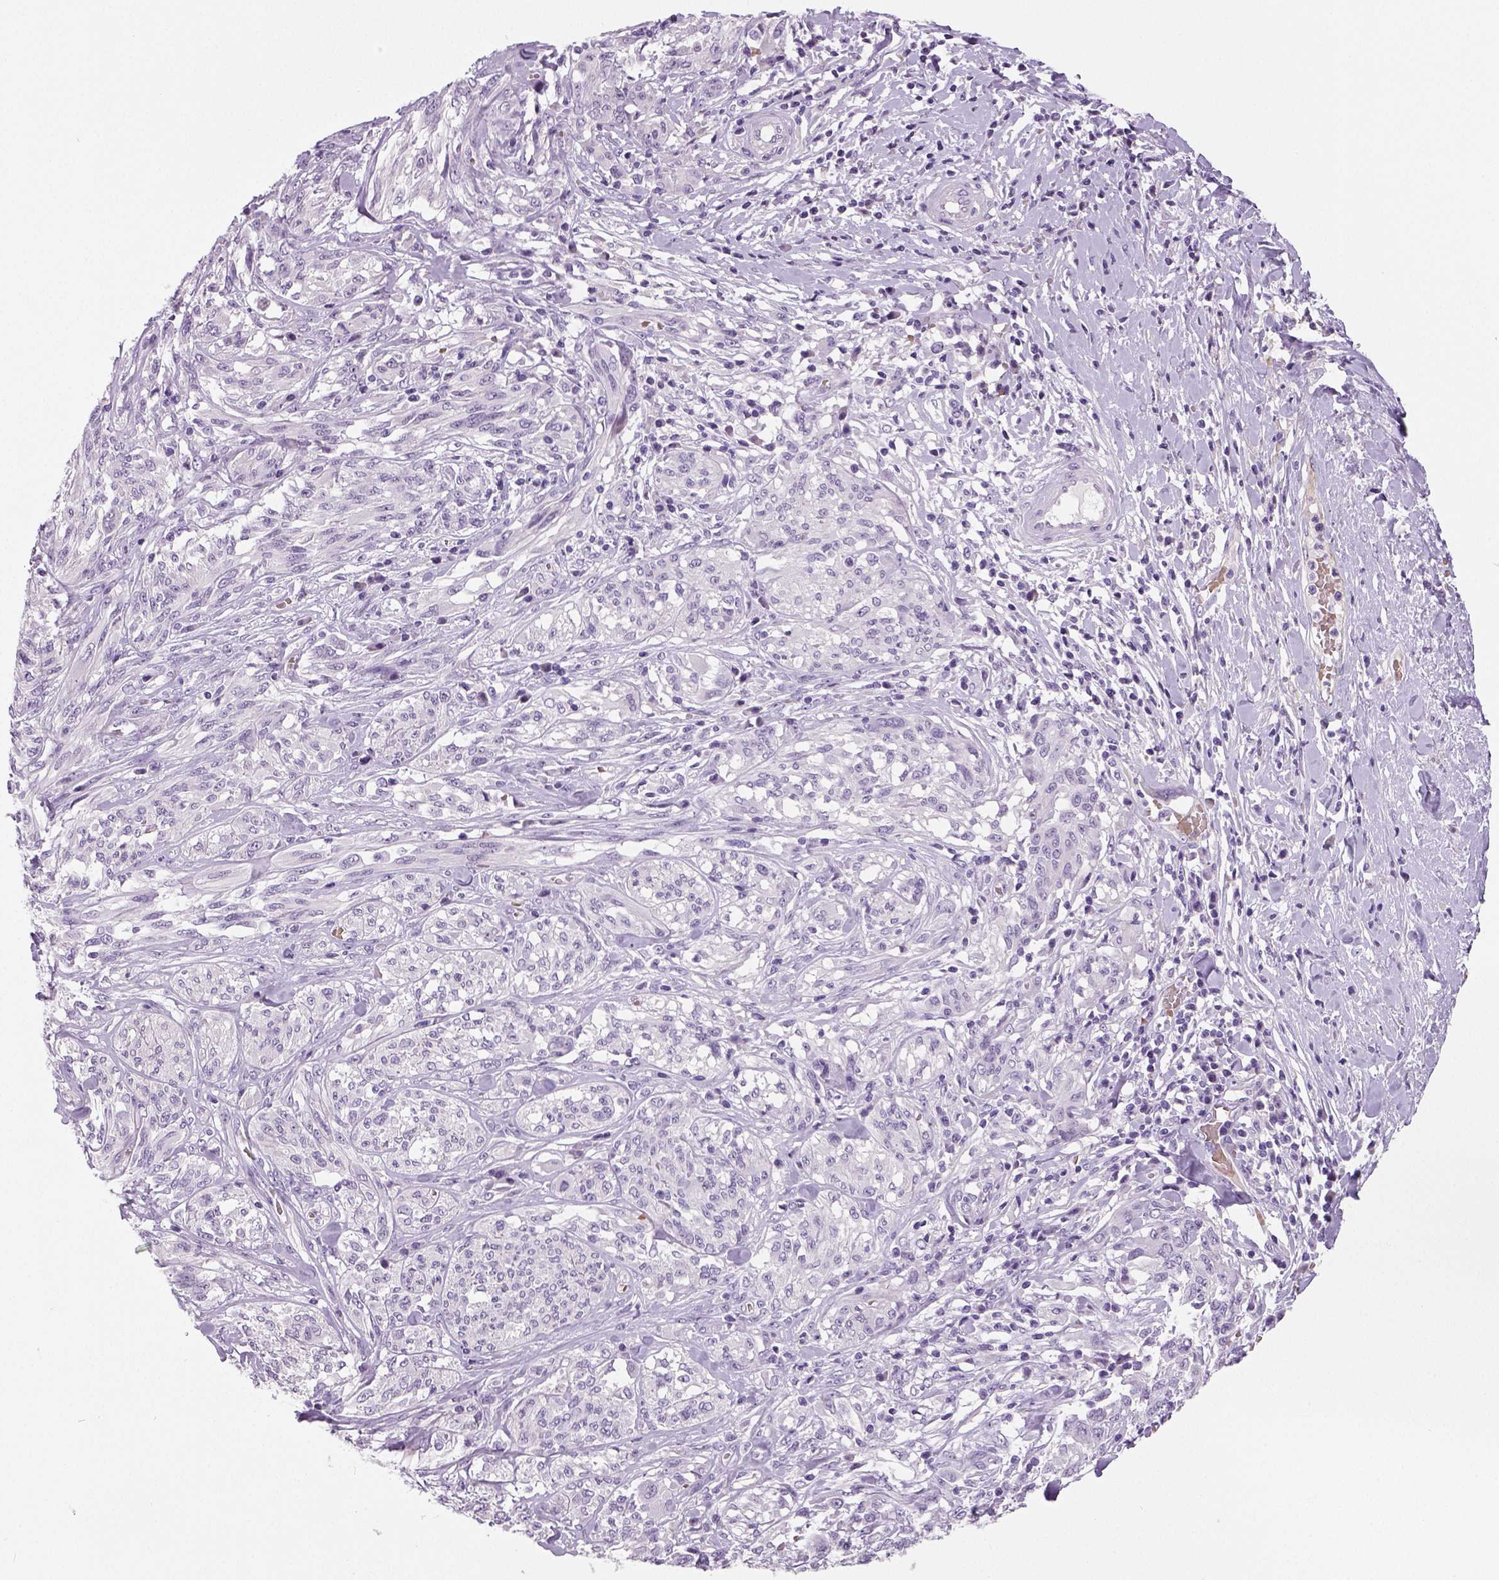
{"staining": {"intensity": "negative", "quantity": "none", "location": "none"}, "tissue": "melanoma", "cell_type": "Tumor cells", "image_type": "cancer", "snomed": [{"axis": "morphology", "description": "Malignant melanoma, NOS"}, {"axis": "topography", "description": "Skin"}], "caption": "DAB (3,3'-diaminobenzidine) immunohistochemical staining of human malignant melanoma demonstrates no significant positivity in tumor cells. (Brightfield microscopy of DAB (3,3'-diaminobenzidine) immunohistochemistry (IHC) at high magnification).", "gene": "TSPAN7", "patient": {"sex": "female", "age": 91}}